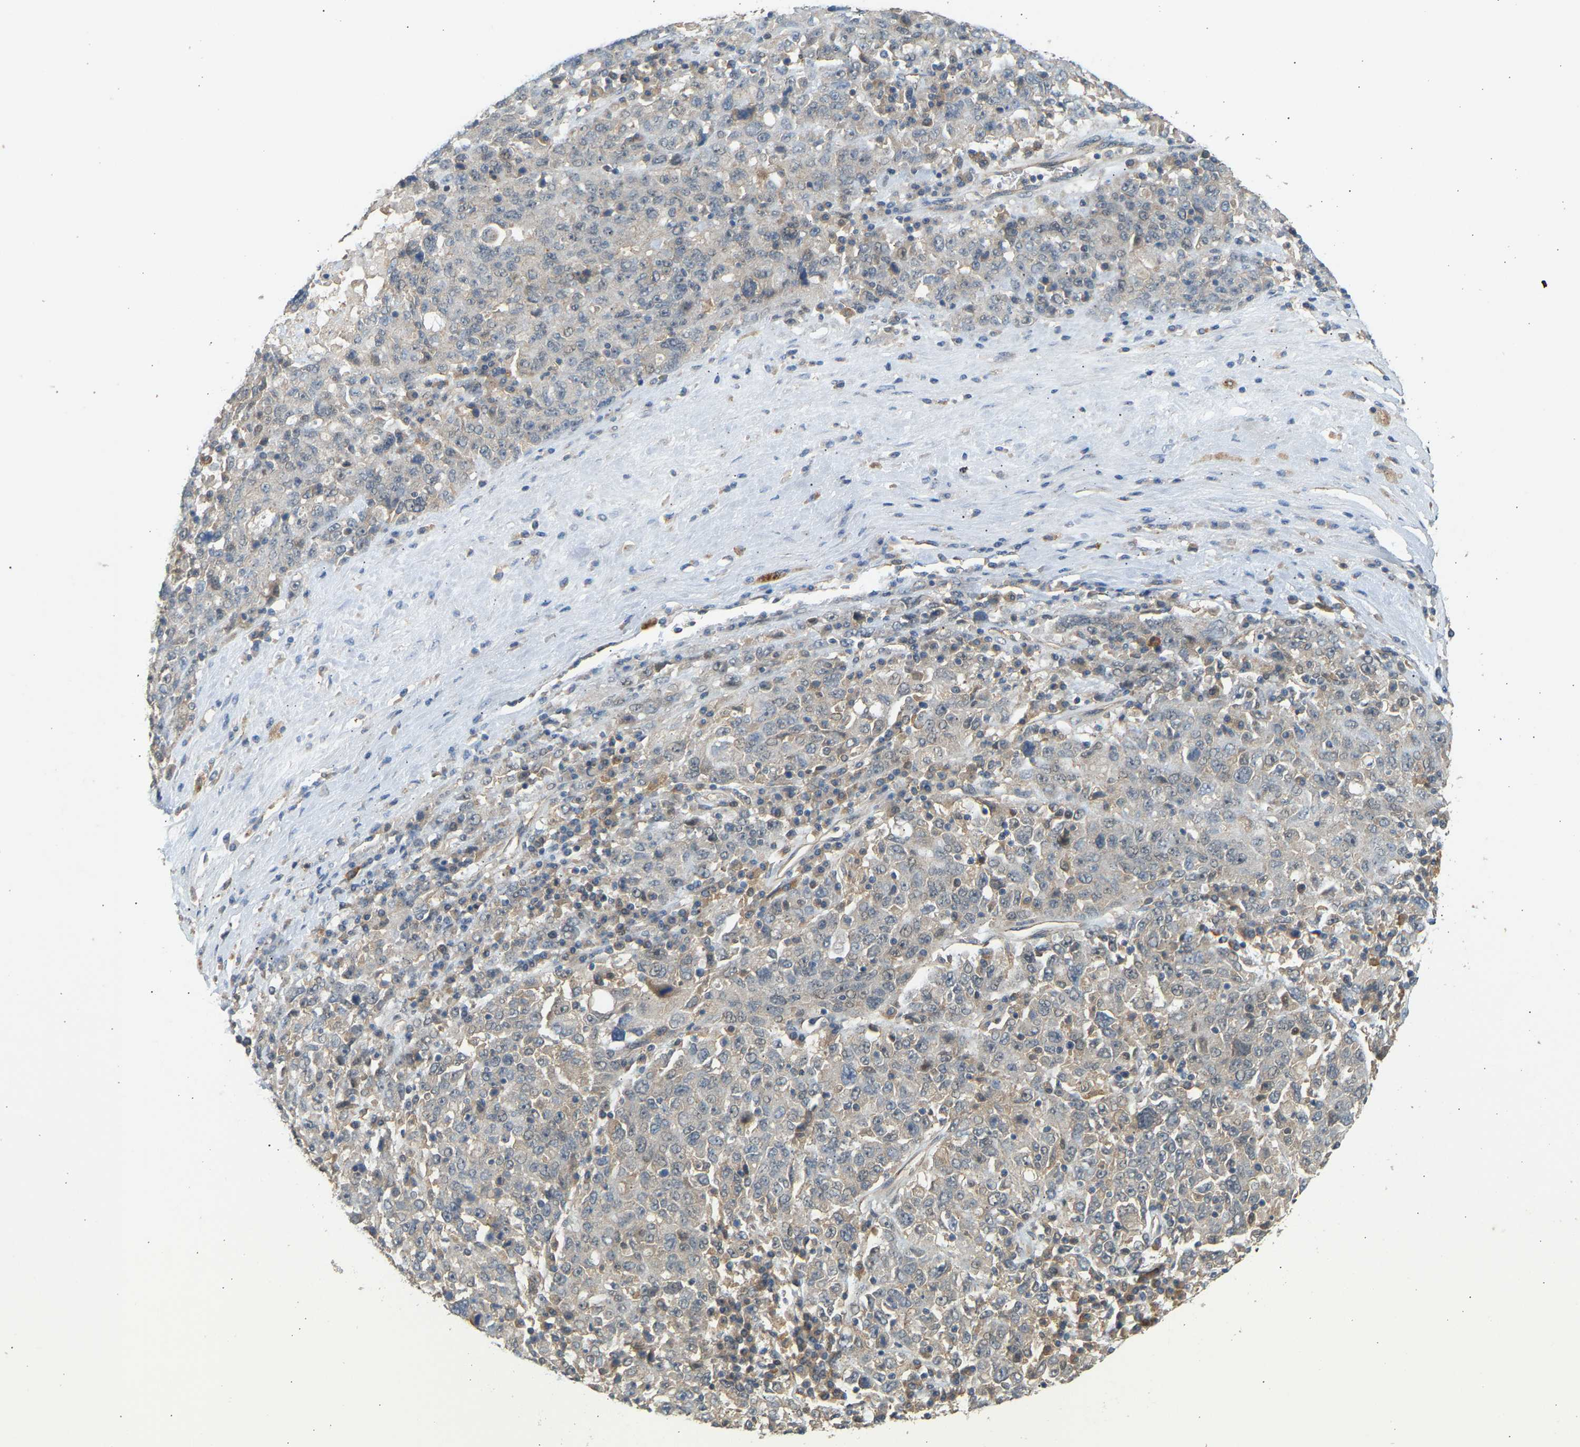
{"staining": {"intensity": "negative", "quantity": "none", "location": "none"}, "tissue": "ovarian cancer", "cell_type": "Tumor cells", "image_type": "cancer", "snomed": [{"axis": "morphology", "description": "Carcinoma, endometroid"}, {"axis": "topography", "description": "Ovary"}], "caption": "The photomicrograph demonstrates no staining of tumor cells in ovarian cancer (endometroid carcinoma).", "gene": "RGL1", "patient": {"sex": "female", "age": 62}}